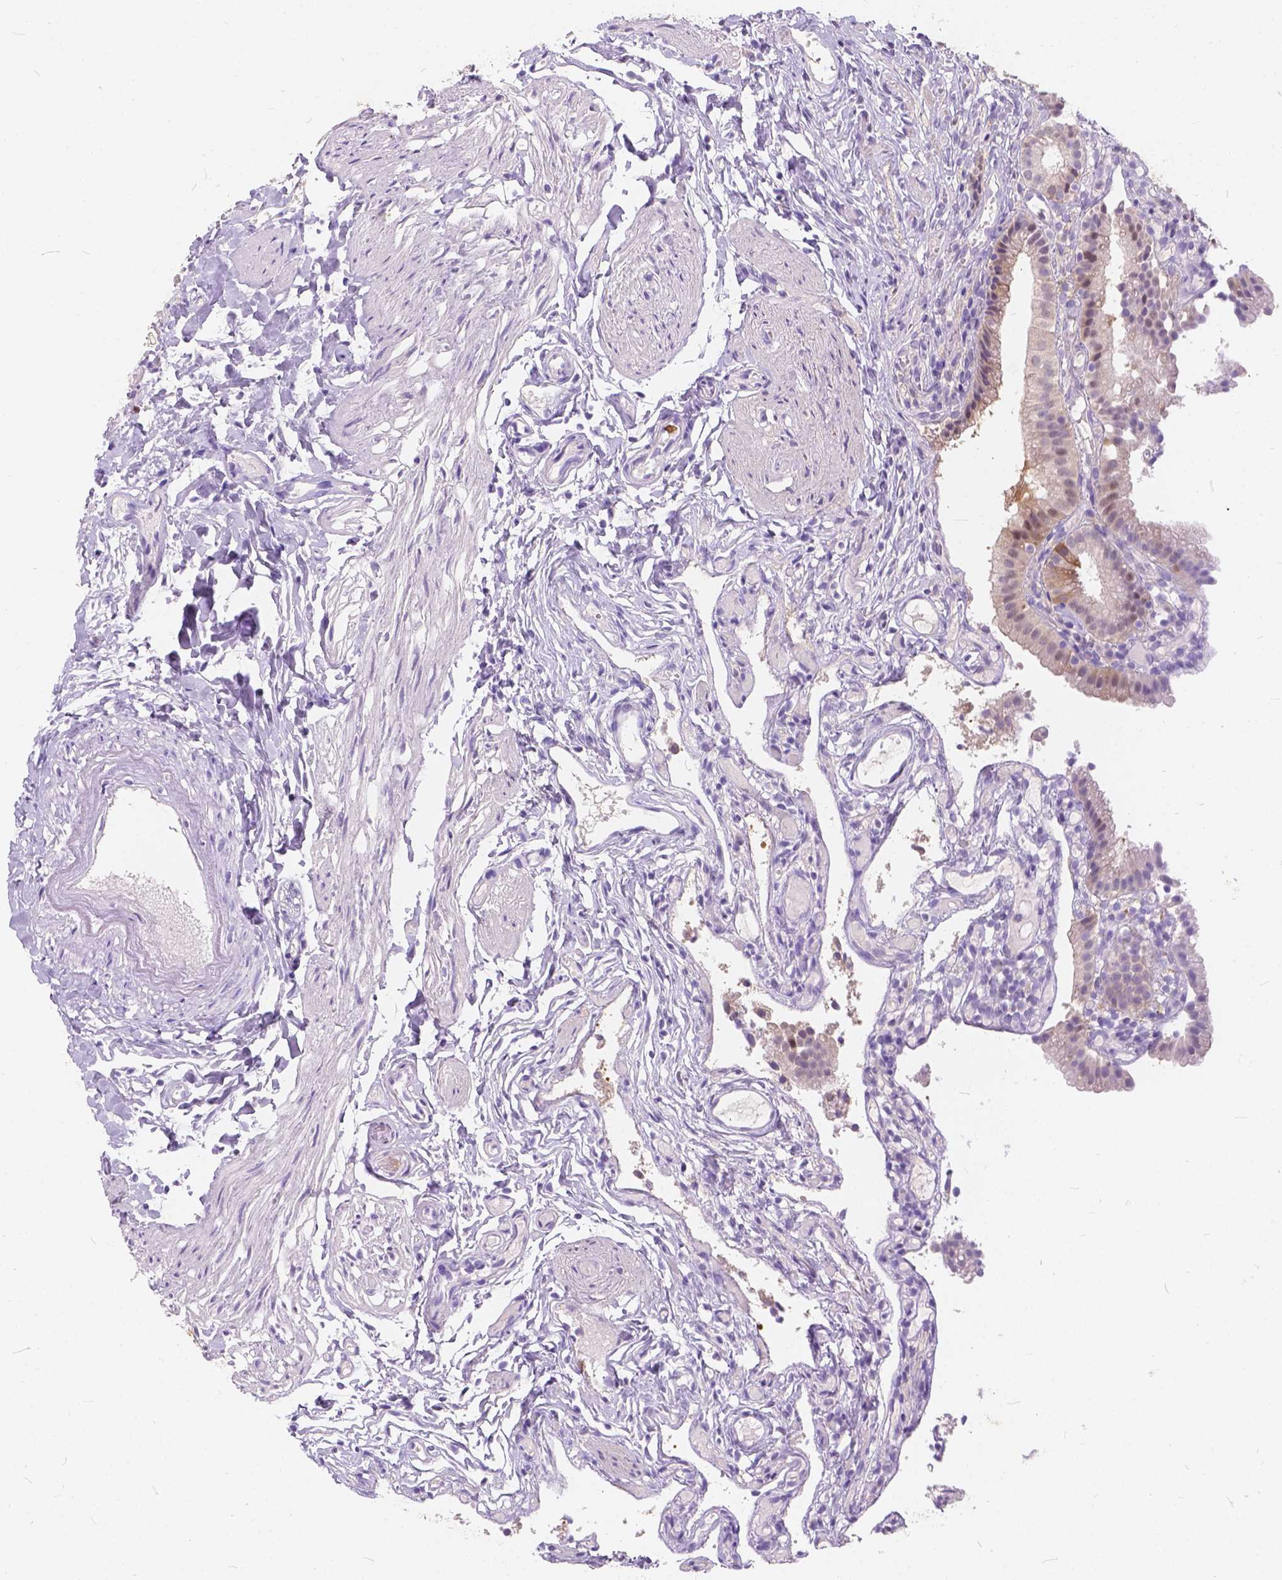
{"staining": {"intensity": "weak", "quantity": "25%-75%", "location": "cytoplasmic/membranous"}, "tissue": "gallbladder", "cell_type": "Glandular cells", "image_type": "normal", "snomed": [{"axis": "morphology", "description": "Normal tissue, NOS"}, {"axis": "topography", "description": "Gallbladder"}], "caption": "Glandular cells demonstrate weak cytoplasmic/membranous expression in about 25%-75% of cells in benign gallbladder.", "gene": "PEX11G", "patient": {"sex": "female", "age": 47}}